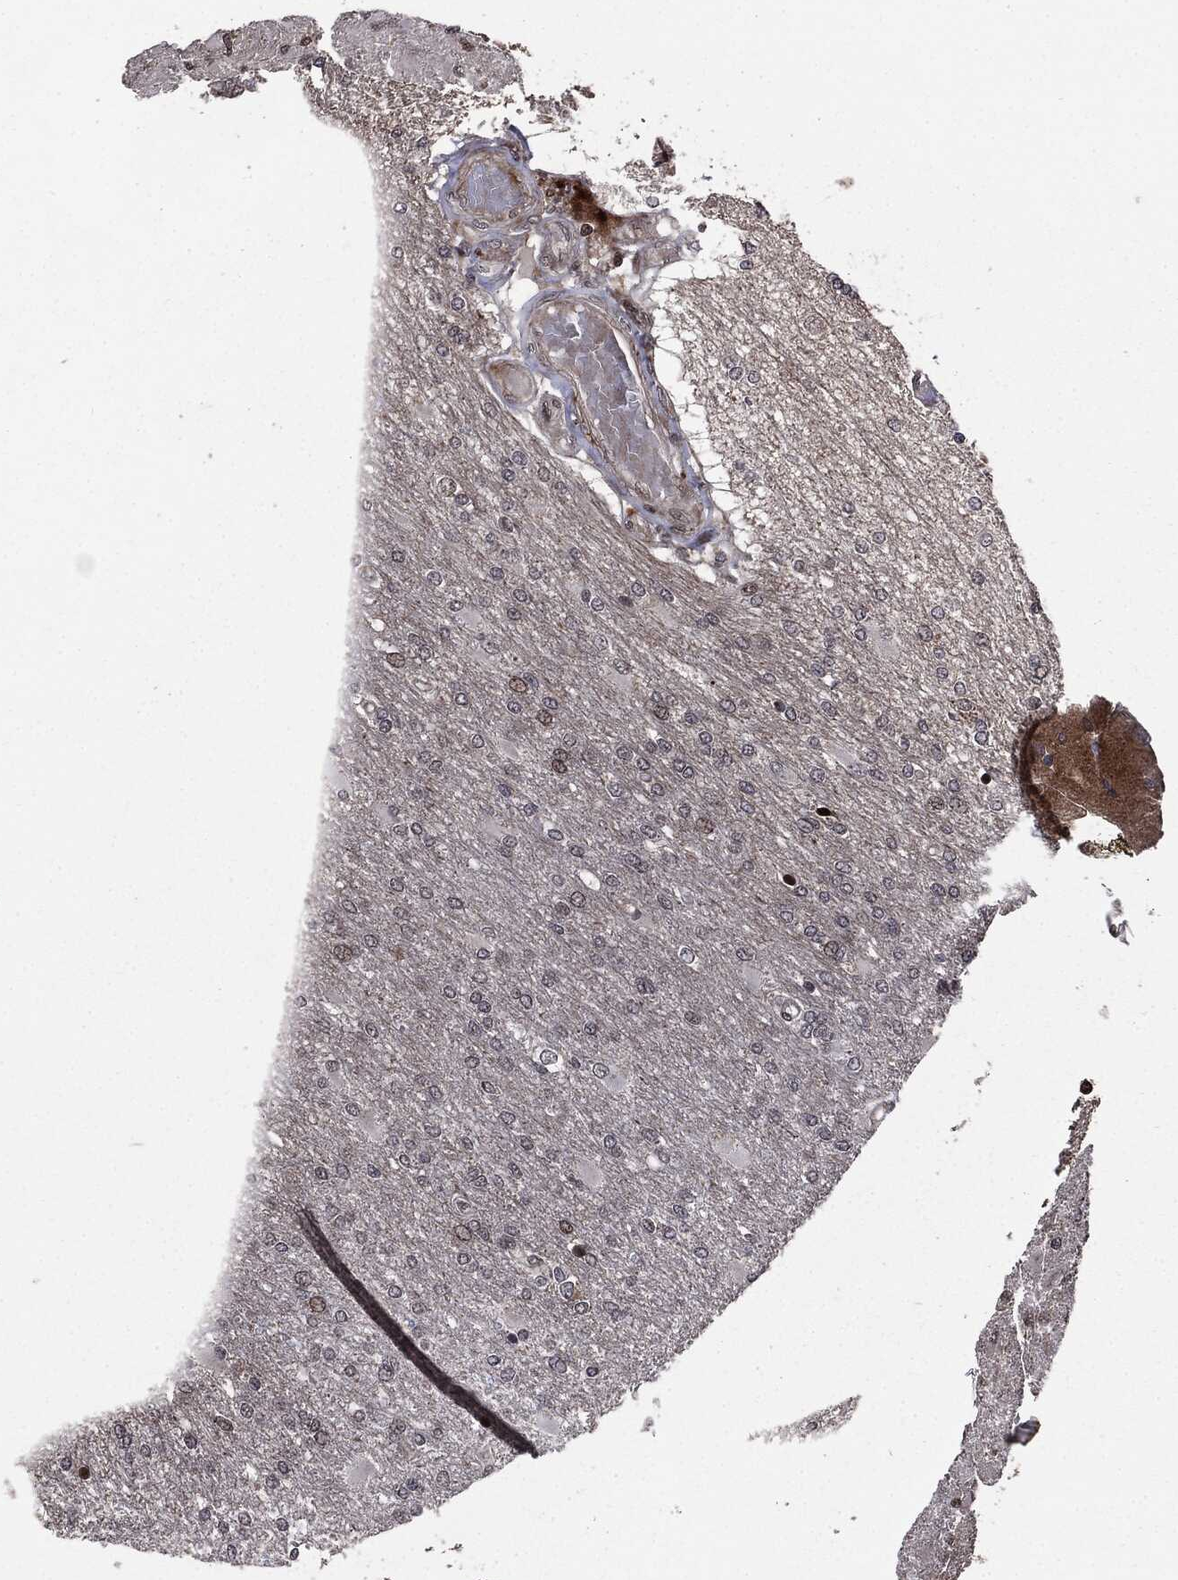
{"staining": {"intensity": "weak", "quantity": "<25%", "location": "nuclear"}, "tissue": "glioma", "cell_type": "Tumor cells", "image_type": "cancer", "snomed": [{"axis": "morphology", "description": "Glioma, malignant, High grade"}, {"axis": "topography", "description": "Cerebral cortex"}], "caption": "The immunohistochemistry image has no significant positivity in tumor cells of high-grade glioma (malignant) tissue. (Brightfield microscopy of DAB (3,3'-diaminobenzidine) IHC at high magnification).", "gene": "SMAD4", "patient": {"sex": "male", "age": 79}}